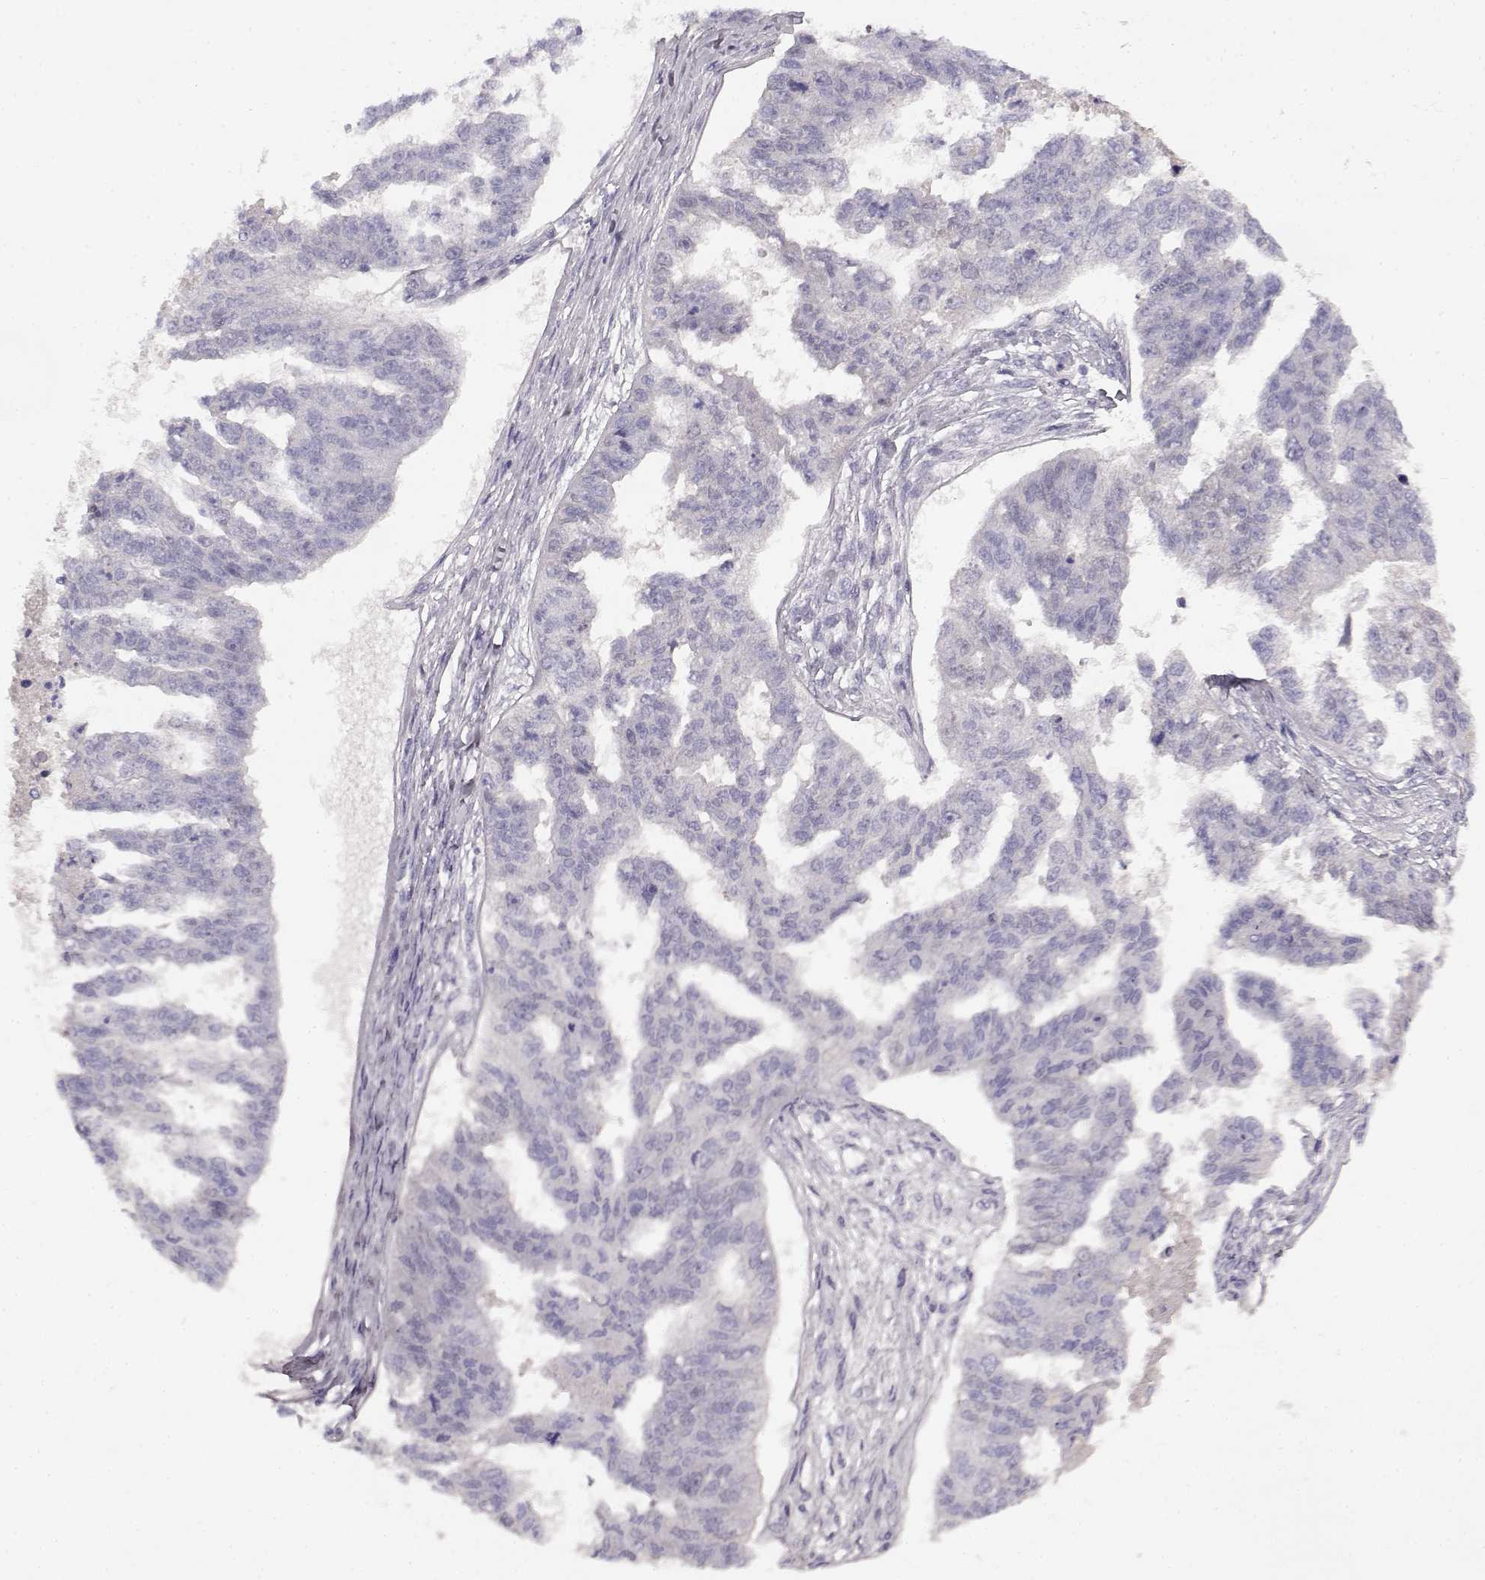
{"staining": {"intensity": "negative", "quantity": "none", "location": "none"}, "tissue": "ovarian cancer", "cell_type": "Tumor cells", "image_type": "cancer", "snomed": [{"axis": "morphology", "description": "Cystadenocarcinoma, serous, NOS"}, {"axis": "topography", "description": "Ovary"}], "caption": "The histopathology image reveals no significant staining in tumor cells of serous cystadenocarcinoma (ovarian).", "gene": "SPAG17", "patient": {"sex": "female", "age": 58}}